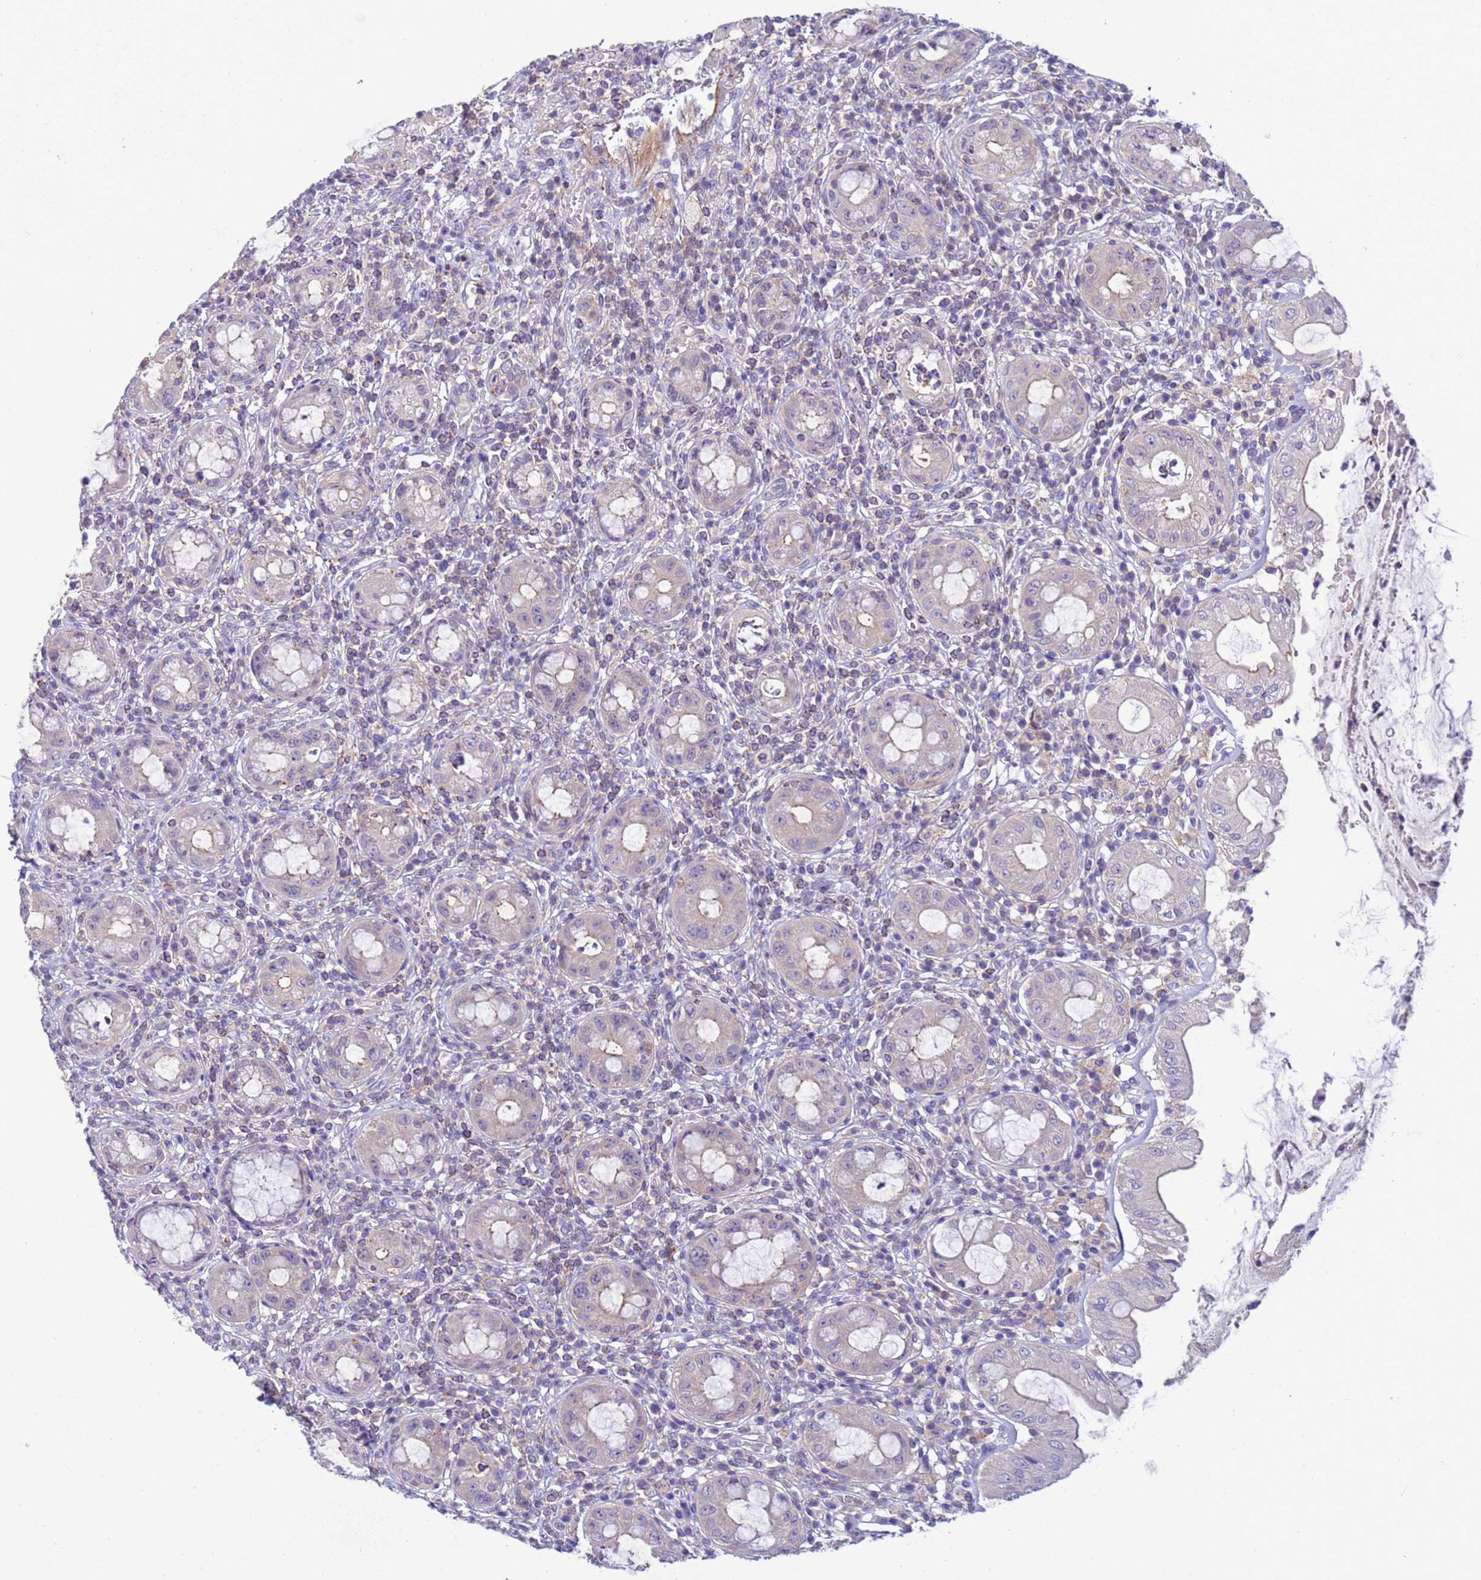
{"staining": {"intensity": "moderate", "quantity": "<25%", "location": "cytoplasmic/membranous"}, "tissue": "rectum", "cell_type": "Glandular cells", "image_type": "normal", "snomed": [{"axis": "morphology", "description": "Normal tissue, NOS"}, {"axis": "topography", "description": "Rectum"}], "caption": "Immunohistochemical staining of normal rectum shows <25% levels of moderate cytoplasmic/membranous protein staining in approximately <25% of glandular cells.", "gene": "KLHL13", "patient": {"sex": "female", "age": 57}}